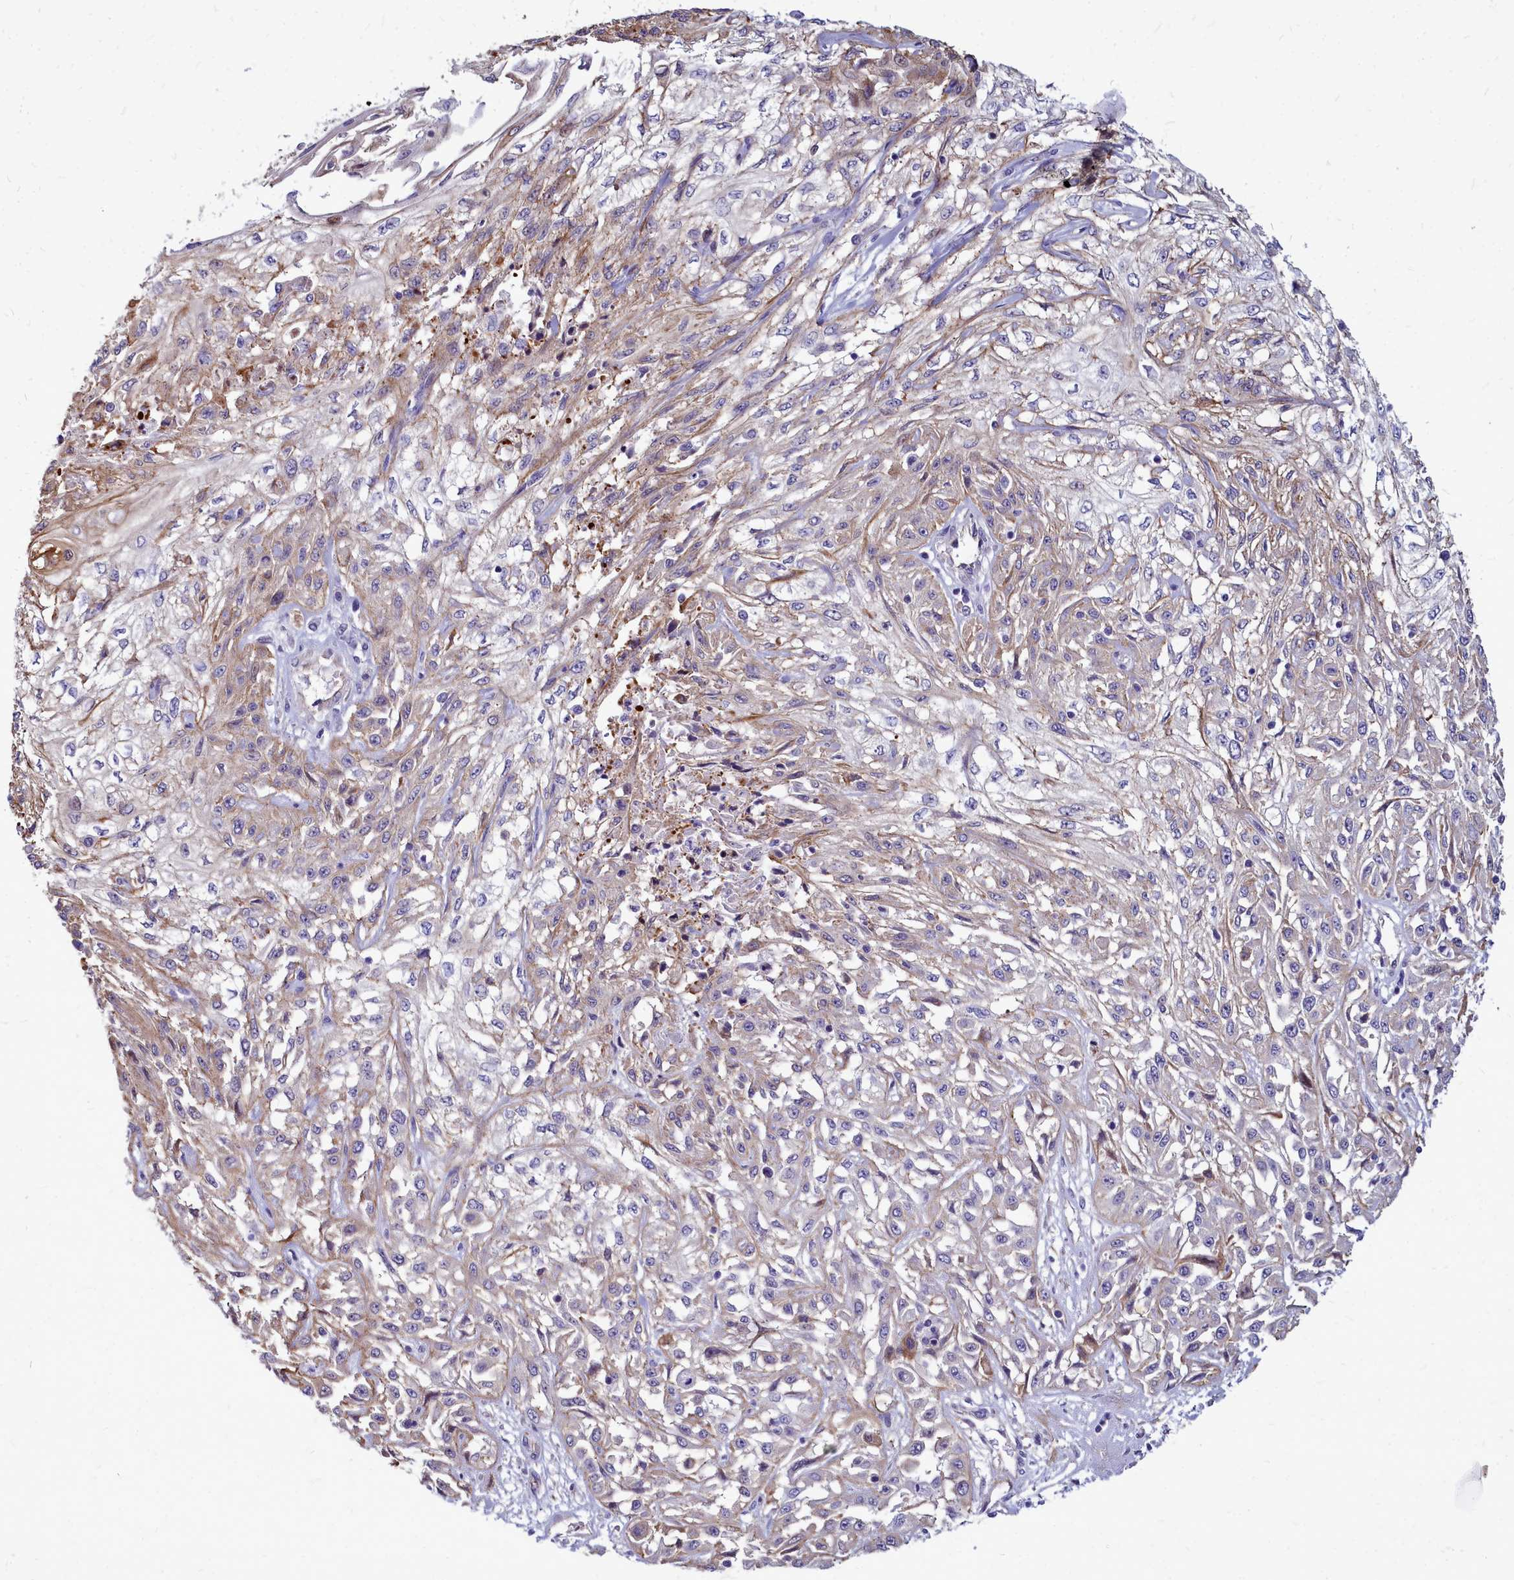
{"staining": {"intensity": "weak", "quantity": "<25%", "location": "cytoplasmic/membranous"}, "tissue": "skin cancer", "cell_type": "Tumor cells", "image_type": "cancer", "snomed": [{"axis": "morphology", "description": "Squamous cell carcinoma, NOS"}, {"axis": "morphology", "description": "Squamous cell carcinoma, metastatic, NOS"}, {"axis": "topography", "description": "Skin"}, {"axis": "topography", "description": "Lymph node"}], "caption": "Immunohistochemistry (IHC) histopathology image of skin cancer (squamous cell carcinoma) stained for a protein (brown), which demonstrates no expression in tumor cells. (IHC, brightfield microscopy, high magnification).", "gene": "TTC5", "patient": {"sex": "male", "age": 75}}